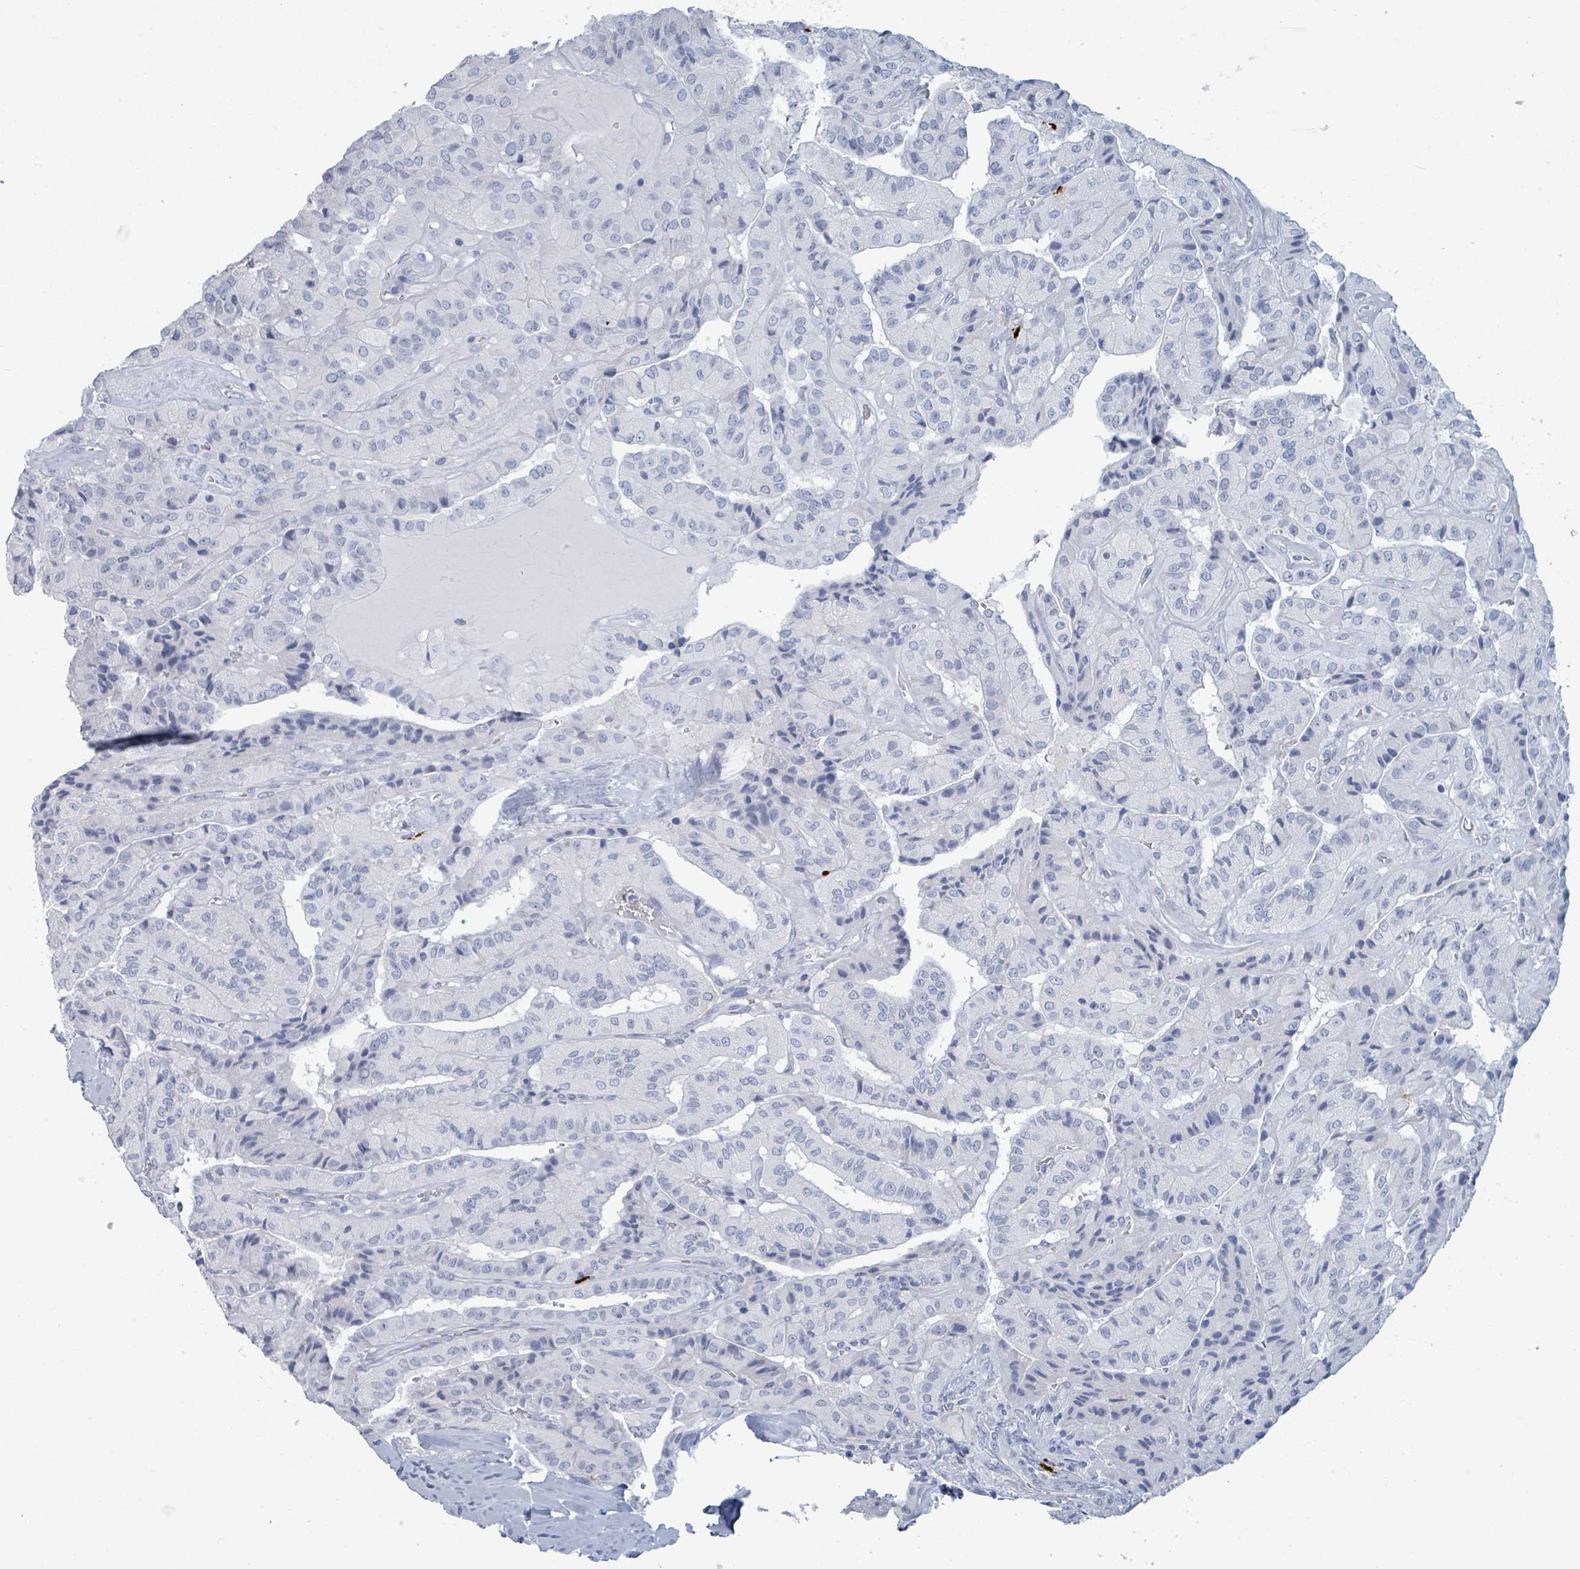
{"staining": {"intensity": "negative", "quantity": "none", "location": "none"}, "tissue": "thyroid cancer", "cell_type": "Tumor cells", "image_type": "cancer", "snomed": [{"axis": "morphology", "description": "Normal tissue, NOS"}, {"axis": "morphology", "description": "Papillary adenocarcinoma, NOS"}, {"axis": "topography", "description": "Thyroid gland"}], "caption": "Protein analysis of thyroid cancer (papillary adenocarcinoma) shows no significant staining in tumor cells. Brightfield microscopy of immunohistochemistry (IHC) stained with DAB (3,3'-diaminobenzidine) (brown) and hematoxylin (blue), captured at high magnification.", "gene": "VPS13D", "patient": {"sex": "female", "age": 59}}